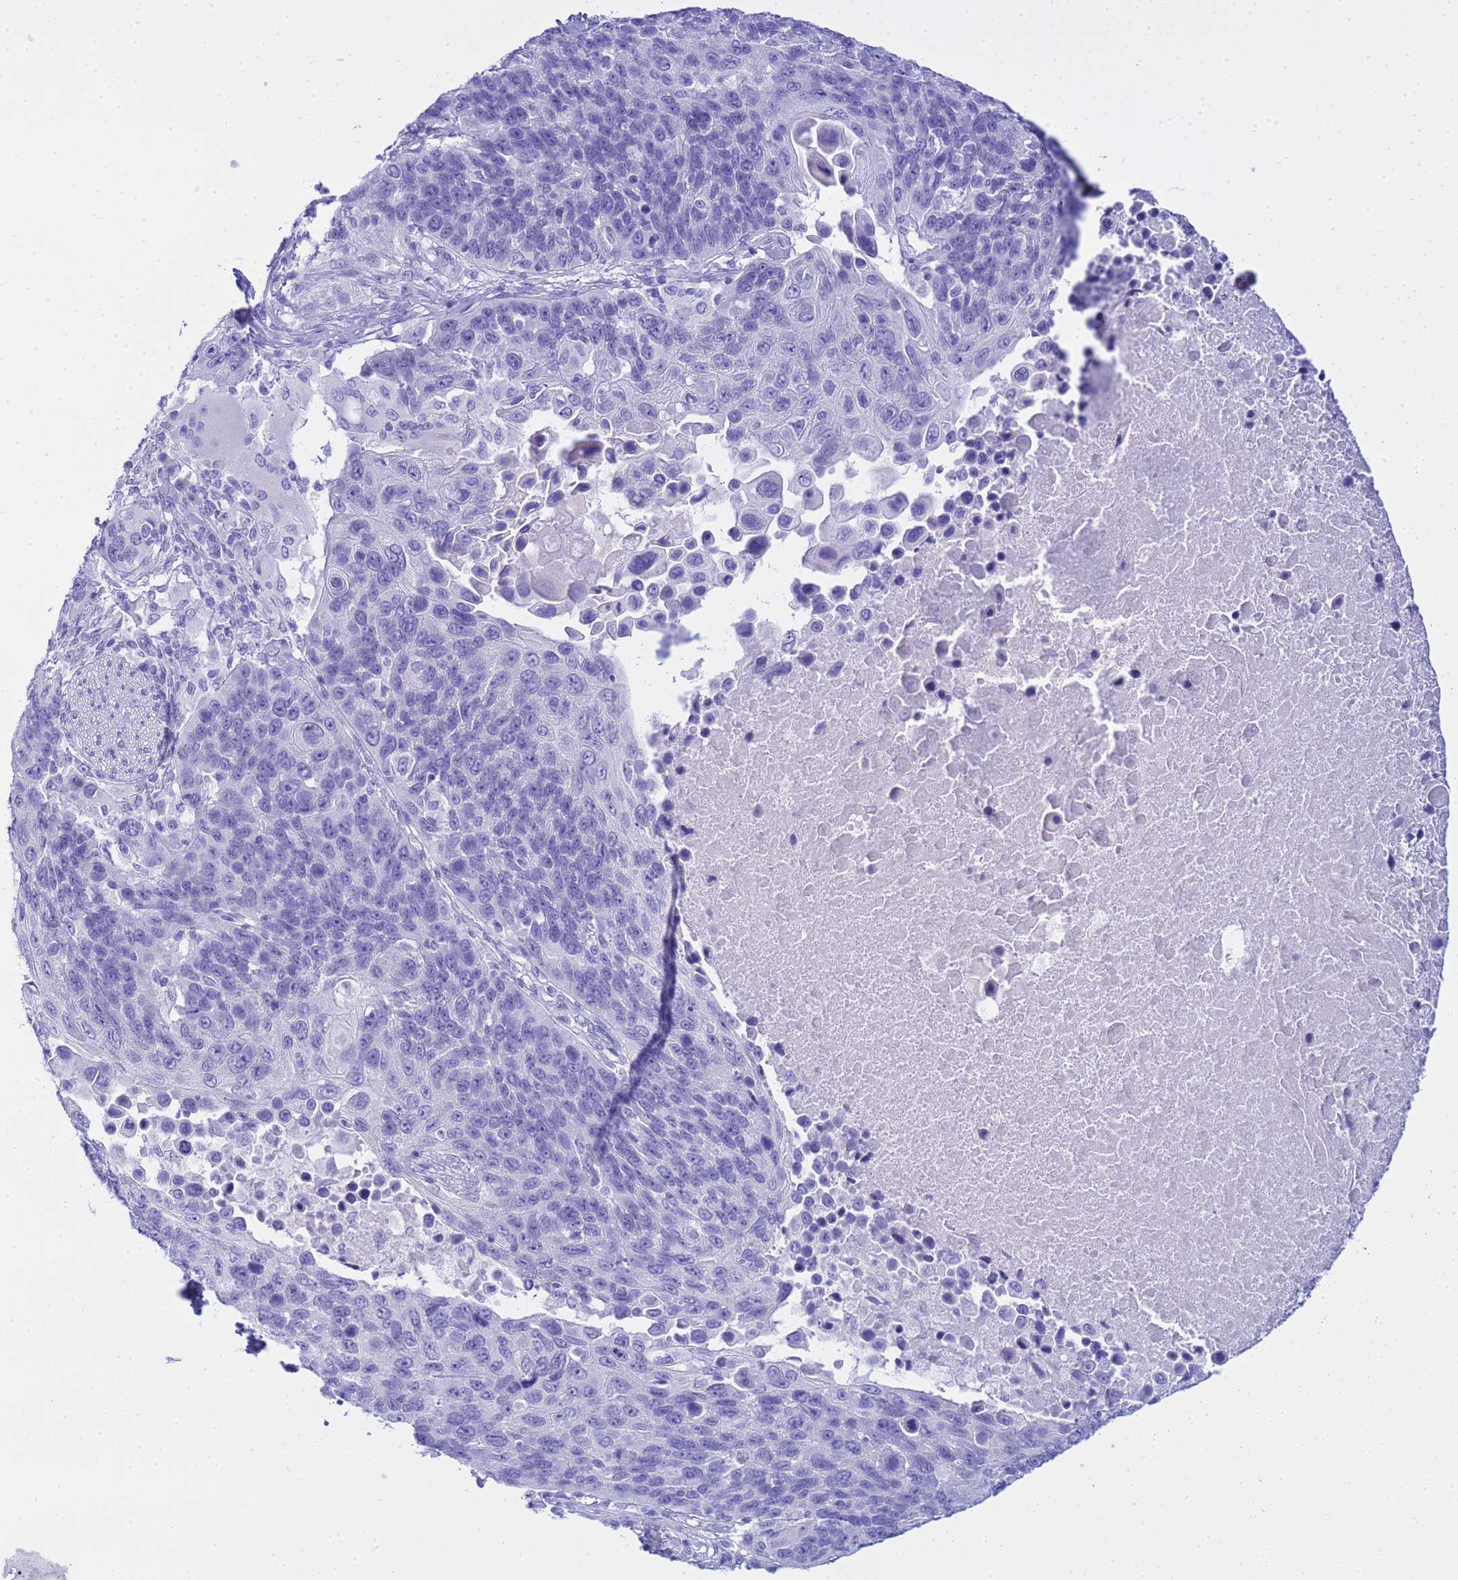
{"staining": {"intensity": "negative", "quantity": "none", "location": "none"}, "tissue": "lung cancer", "cell_type": "Tumor cells", "image_type": "cancer", "snomed": [{"axis": "morphology", "description": "Normal tissue, NOS"}, {"axis": "morphology", "description": "Squamous cell carcinoma, NOS"}, {"axis": "topography", "description": "Lymph node"}, {"axis": "topography", "description": "Lung"}], "caption": "This is an immunohistochemistry (IHC) image of human squamous cell carcinoma (lung). There is no staining in tumor cells.", "gene": "AQP12A", "patient": {"sex": "male", "age": 66}}